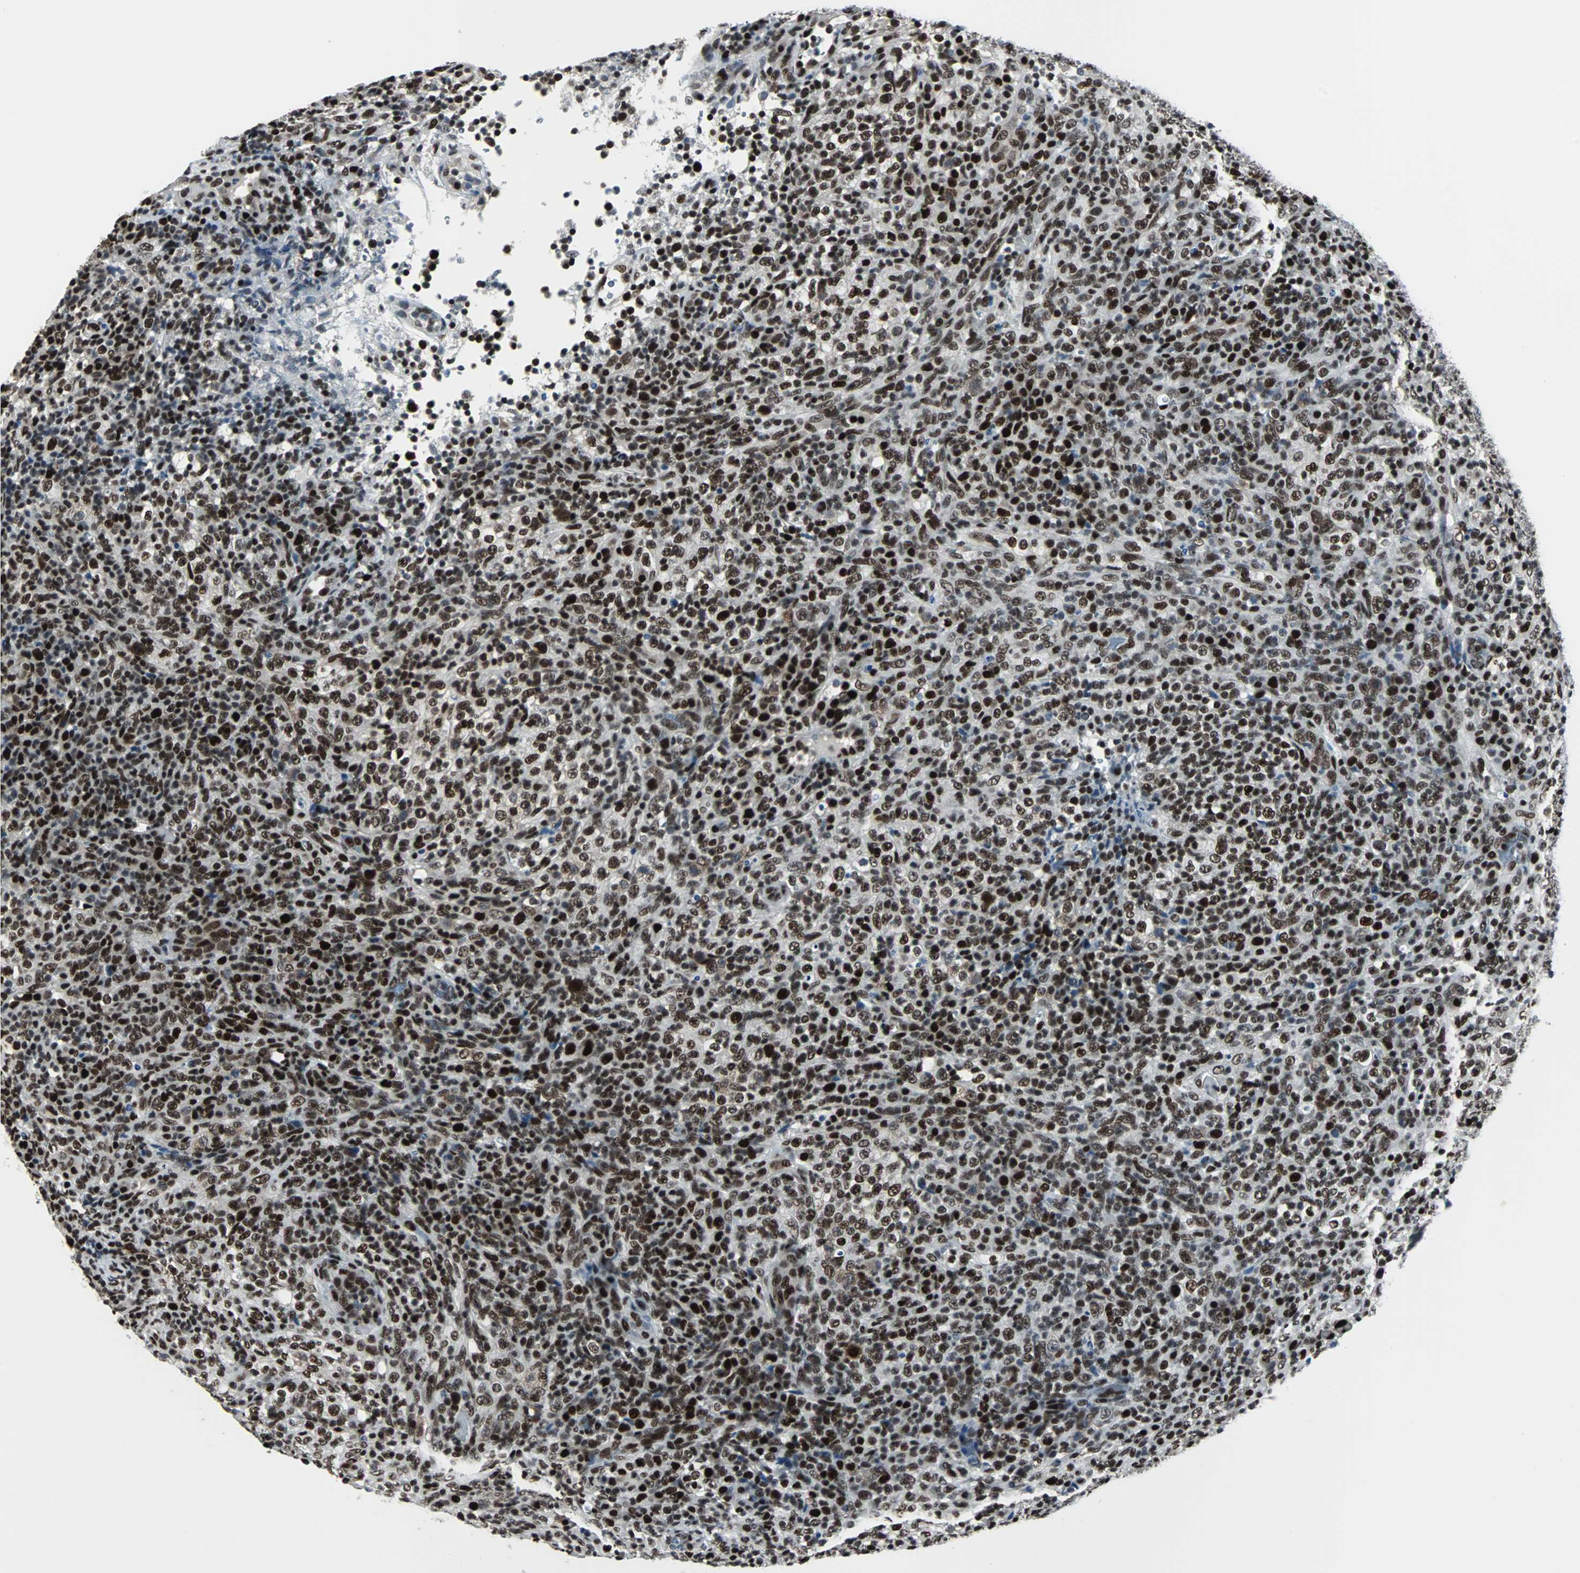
{"staining": {"intensity": "strong", "quantity": ">75%", "location": "nuclear"}, "tissue": "lymphoma", "cell_type": "Tumor cells", "image_type": "cancer", "snomed": [{"axis": "morphology", "description": "Malignant lymphoma, non-Hodgkin's type, High grade"}, {"axis": "topography", "description": "Lymph node"}], "caption": "A photomicrograph of malignant lymphoma, non-Hodgkin's type (high-grade) stained for a protein displays strong nuclear brown staining in tumor cells. Ihc stains the protein of interest in brown and the nuclei are stained blue.", "gene": "MEF2D", "patient": {"sex": "female", "age": 76}}